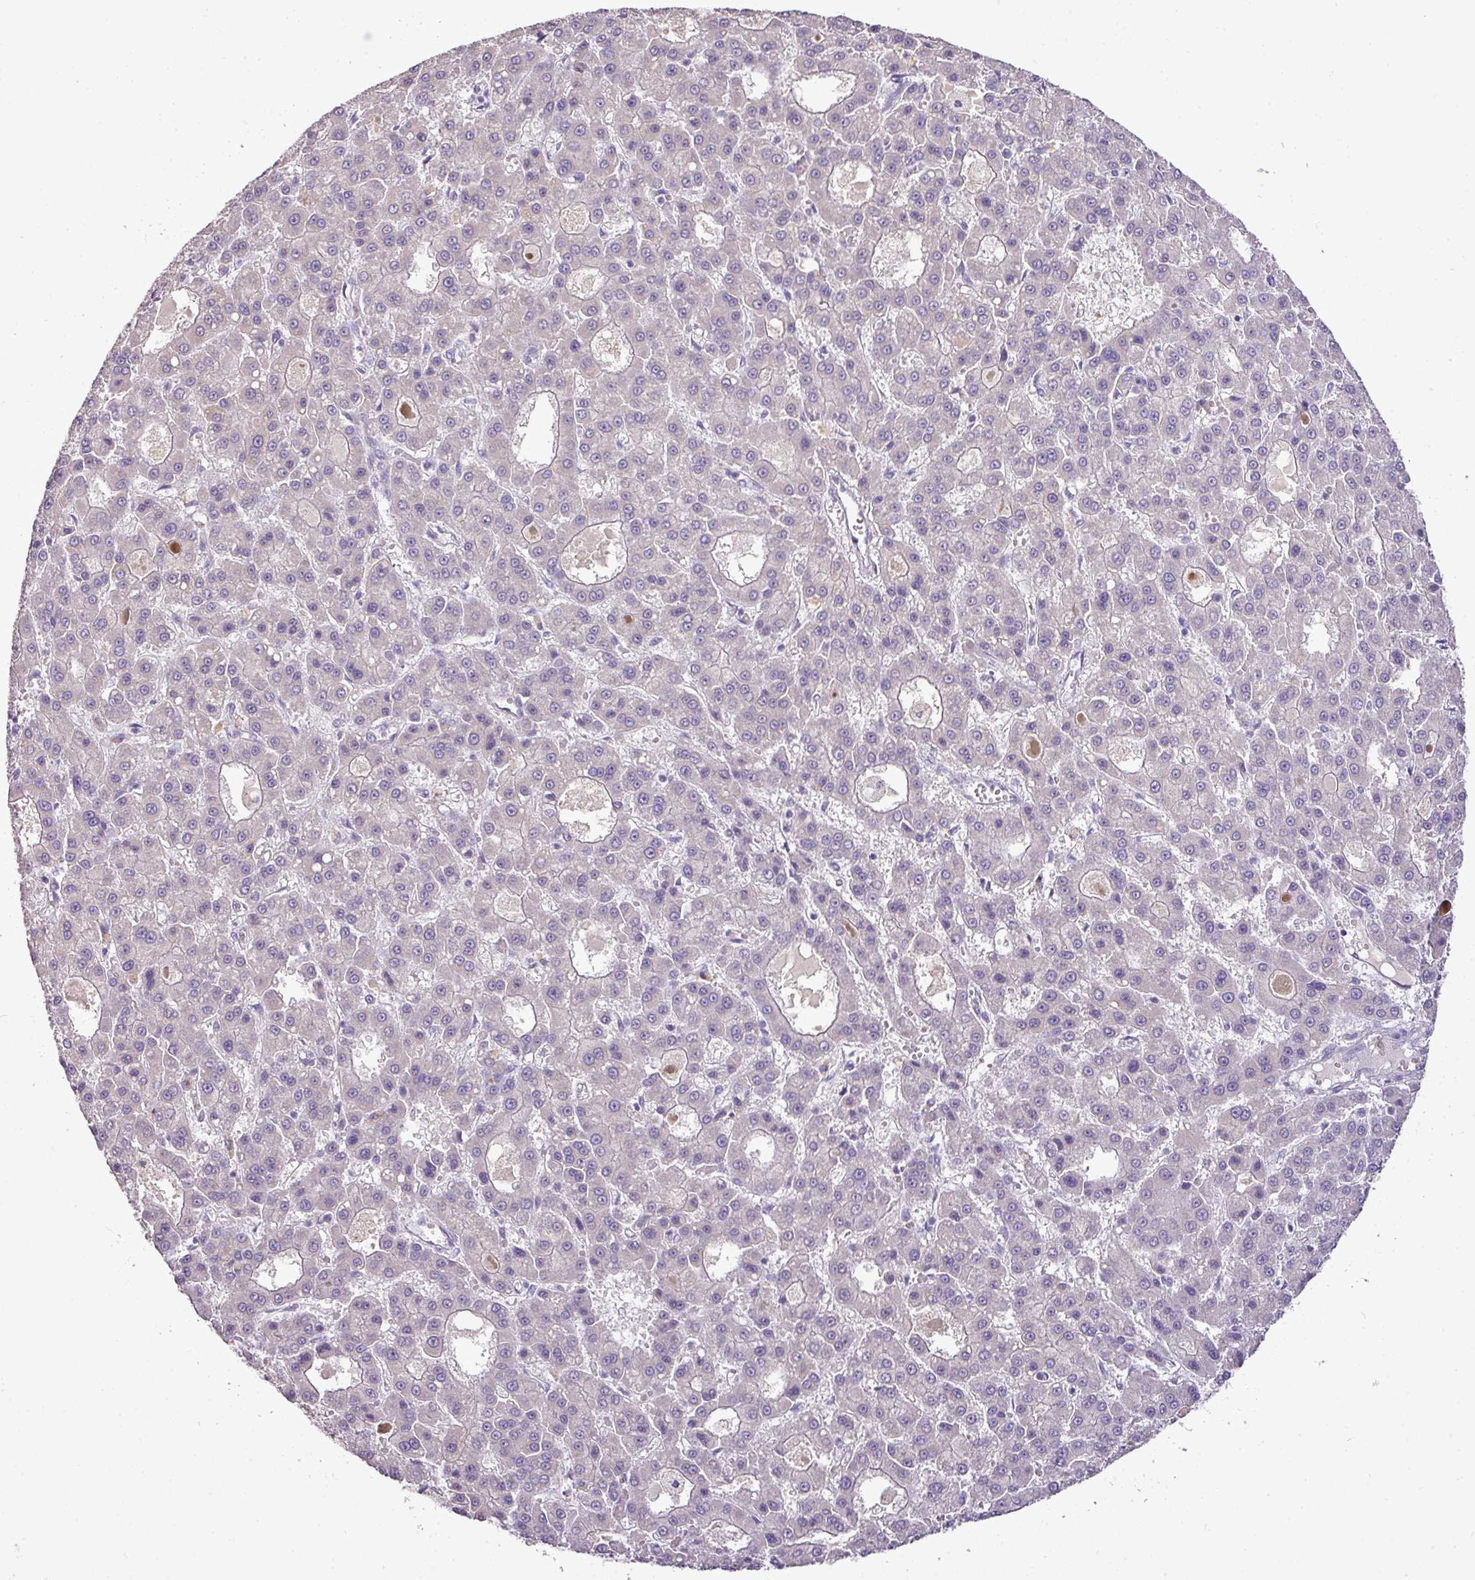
{"staining": {"intensity": "negative", "quantity": "none", "location": "none"}, "tissue": "liver cancer", "cell_type": "Tumor cells", "image_type": "cancer", "snomed": [{"axis": "morphology", "description": "Carcinoma, Hepatocellular, NOS"}, {"axis": "topography", "description": "Liver"}], "caption": "There is no significant positivity in tumor cells of liver cancer. Brightfield microscopy of immunohistochemistry (IHC) stained with DAB (3,3'-diaminobenzidine) (brown) and hematoxylin (blue), captured at high magnification.", "gene": "BRINP2", "patient": {"sex": "male", "age": 70}}